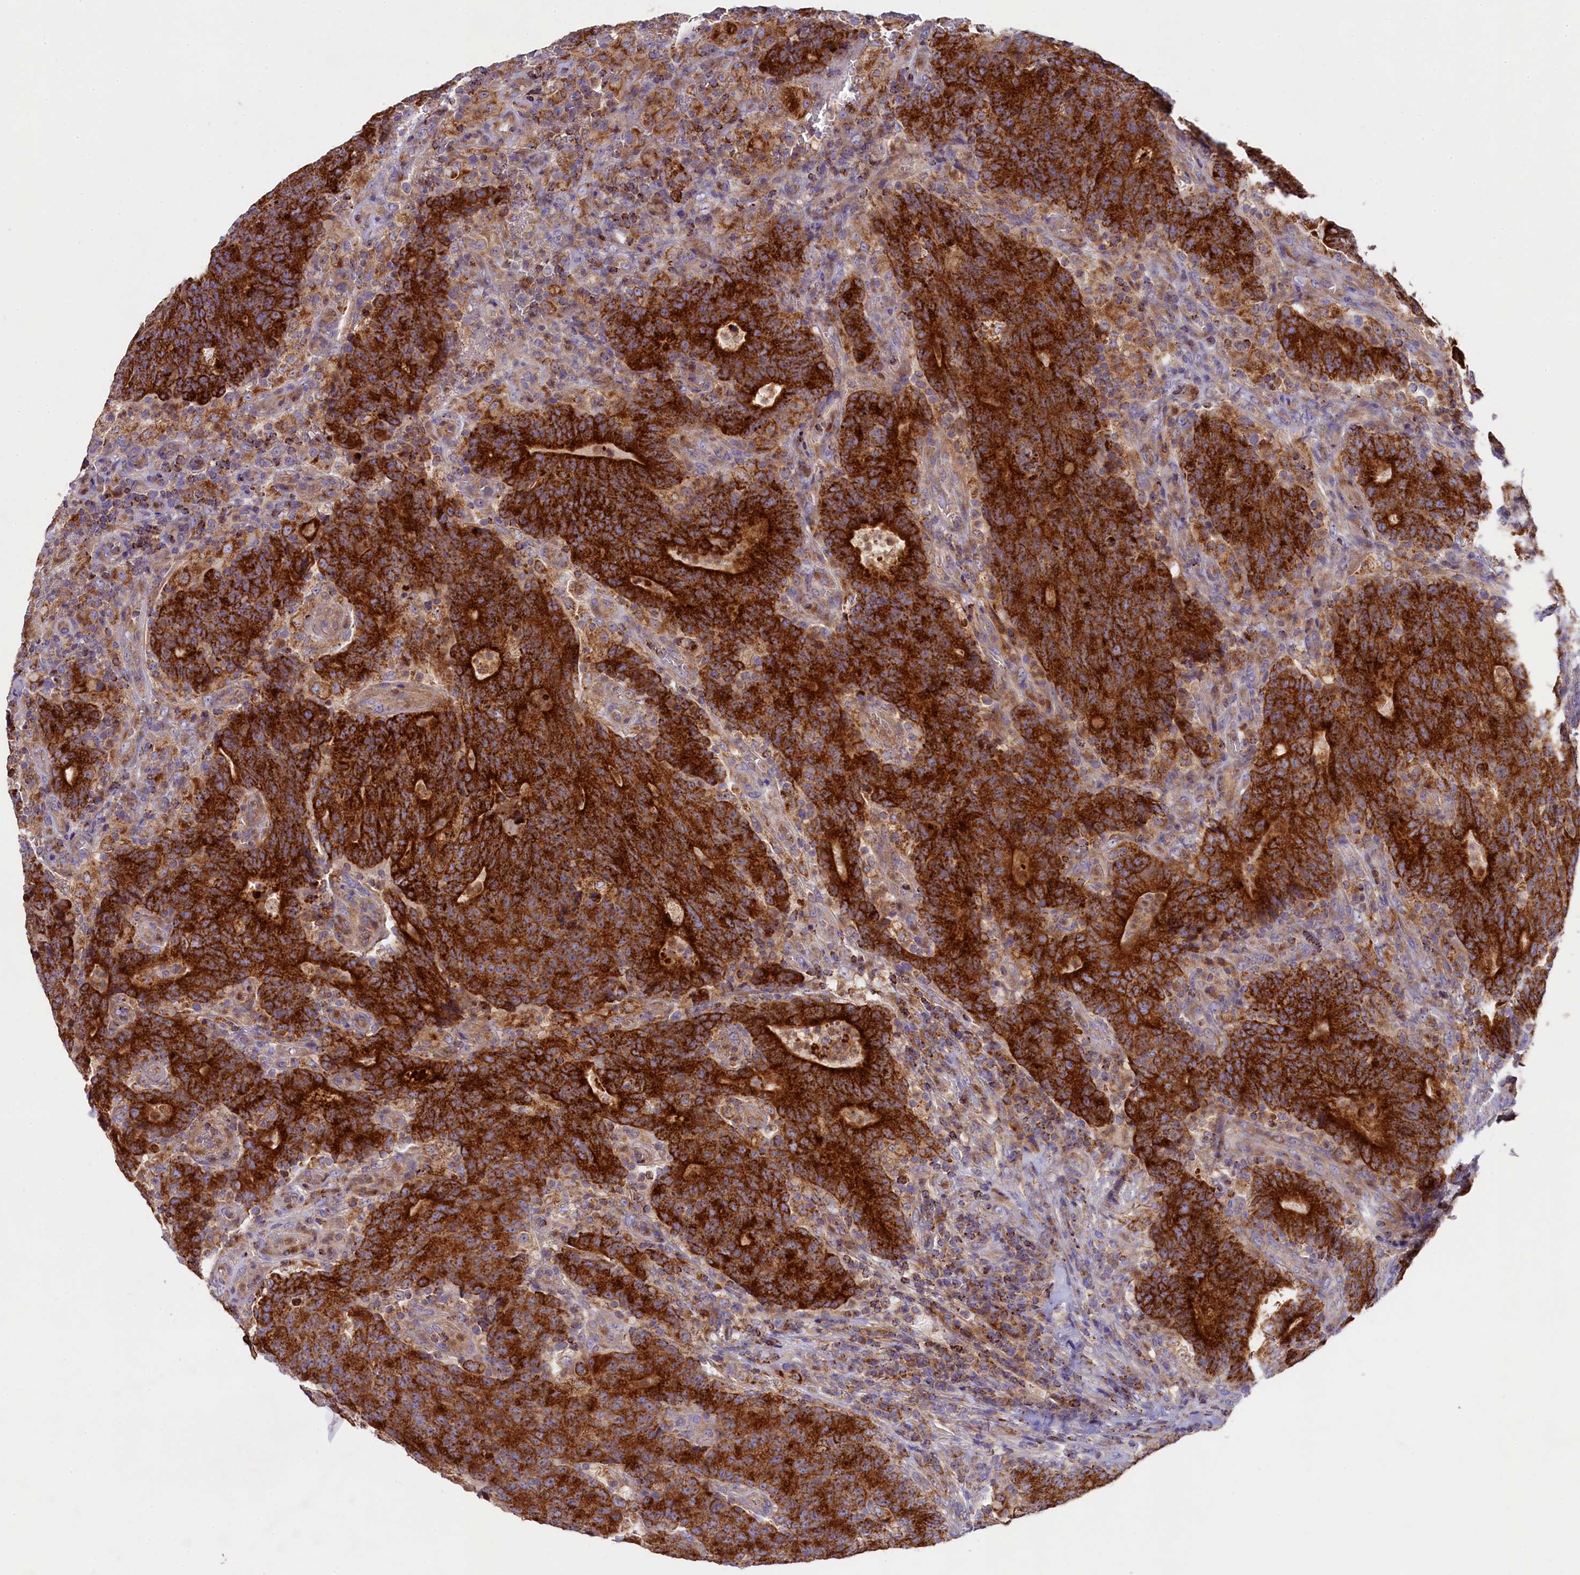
{"staining": {"intensity": "strong", "quantity": ">75%", "location": "cytoplasmic/membranous"}, "tissue": "colorectal cancer", "cell_type": "Tumor cells", "image_type": "cancer", "snomed": [{"axis": "morphology", "description": "Adenocarcinoma, NOS"}, {"axis": "topography", "description": "Colon"}], "caption": "Immunohistochemical staining of colorectal cancer reveals strong cytoplasmic/membranous protein positivity in about >75% of tumor cells. The protein of interest is shown in brown color, while the nuclei are stained blue.", "gene": "CLYBL", "patient": {"sex": "female", "age": 75}}